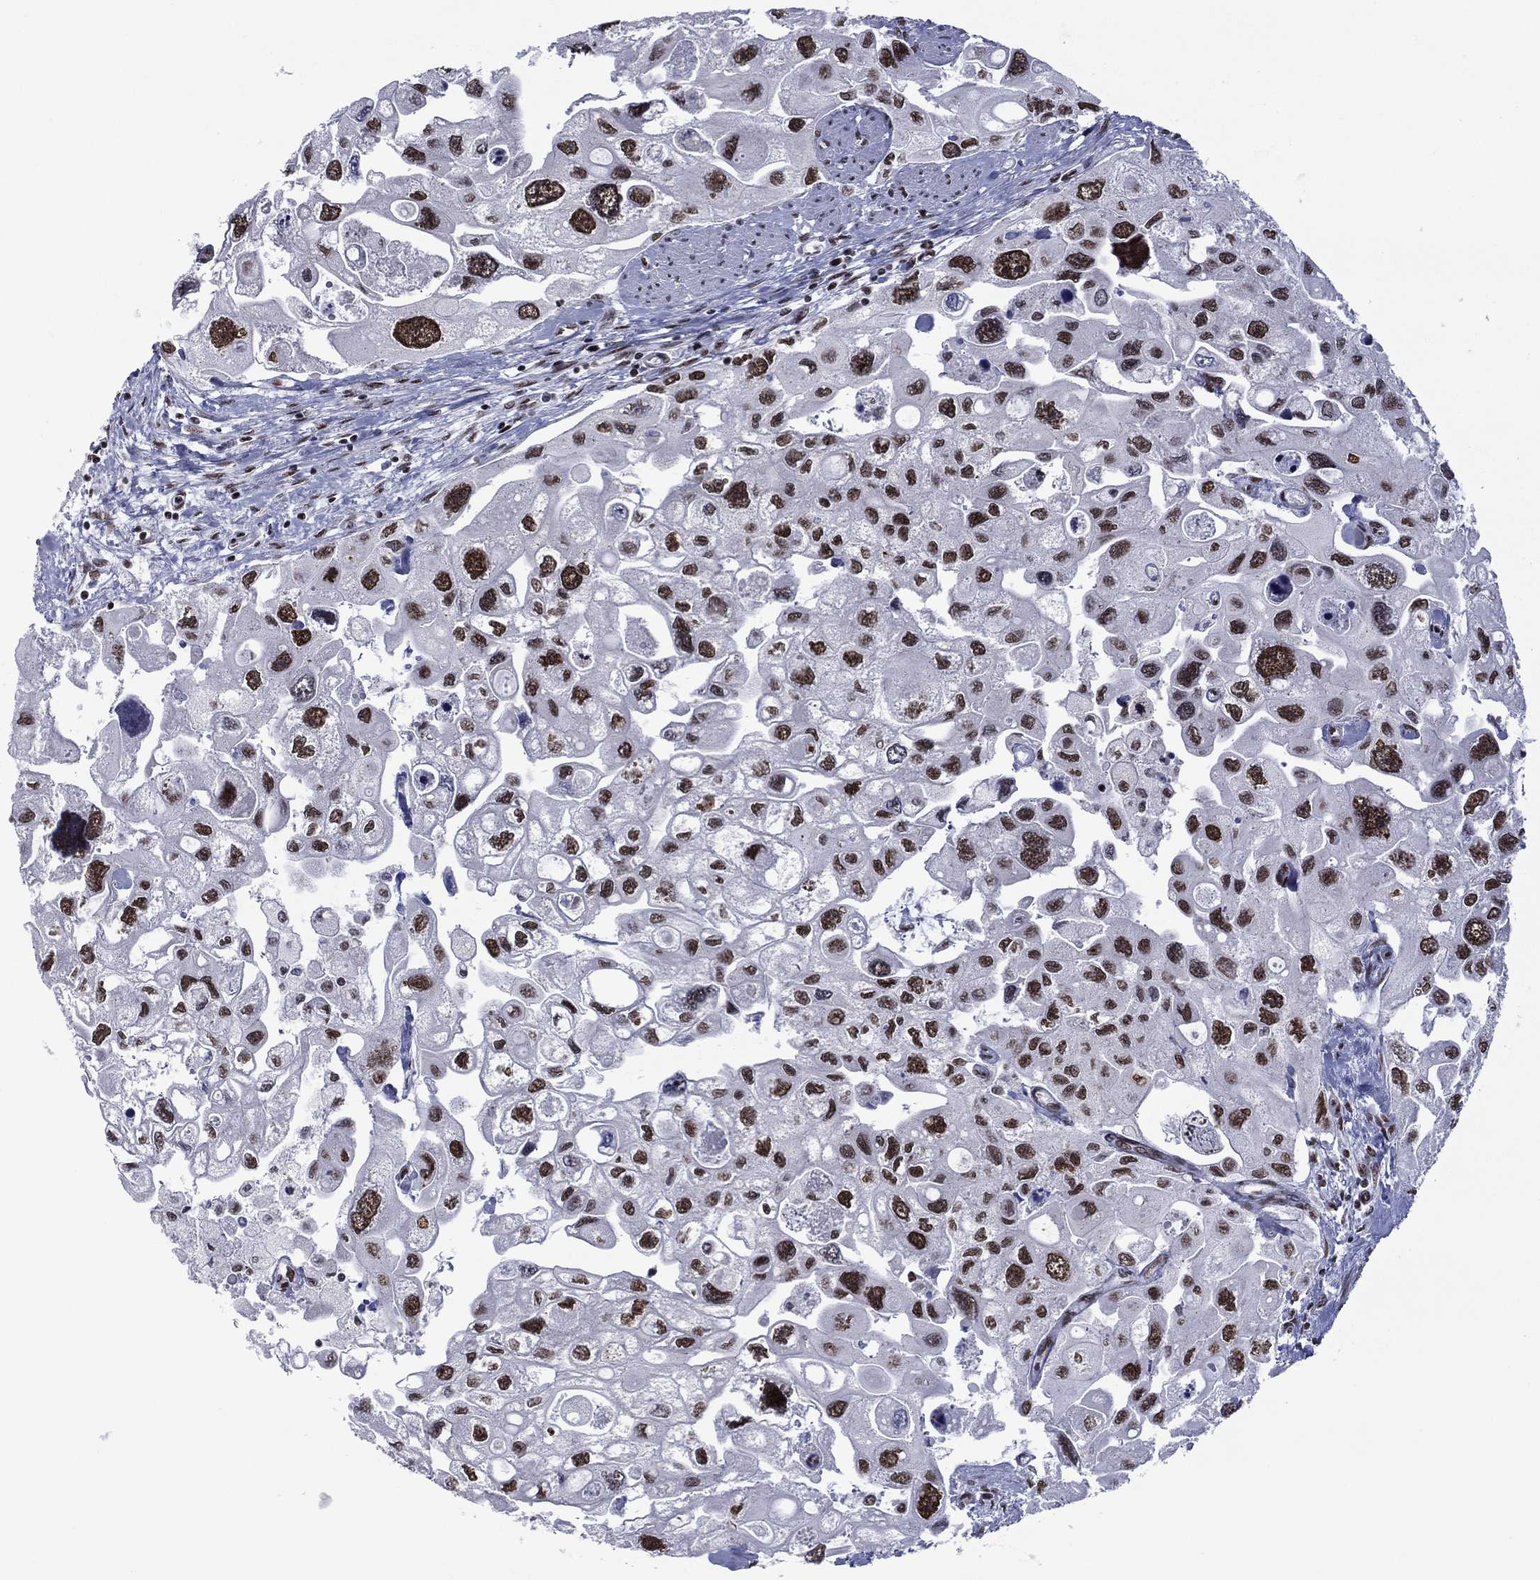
{"staining": {"intensity": "strong", "quantity": ">75%", "location": "nuclear"}, "tissue": "urothelial cancer", "cell_type": "Tumor cells", "image_type": "cancer", "snomed": [{"axis": "morphology", "description": "Urothelial carcinoma, High grade"}, {"axis": "topography", "description": "Urinary bladder"}], "caption": "Immunohistochemistry (IHC) histopathology image of neoplastic tissue: human high-grade urothelial carcinoma stained using immunohistochemistry displays high levels of strong protein expression localized specifically in the nuclear of tumor cells, appearing as a nuclear brown color.", "gene": "ETV5", "patient": {"sex": "male", "age": 59}}